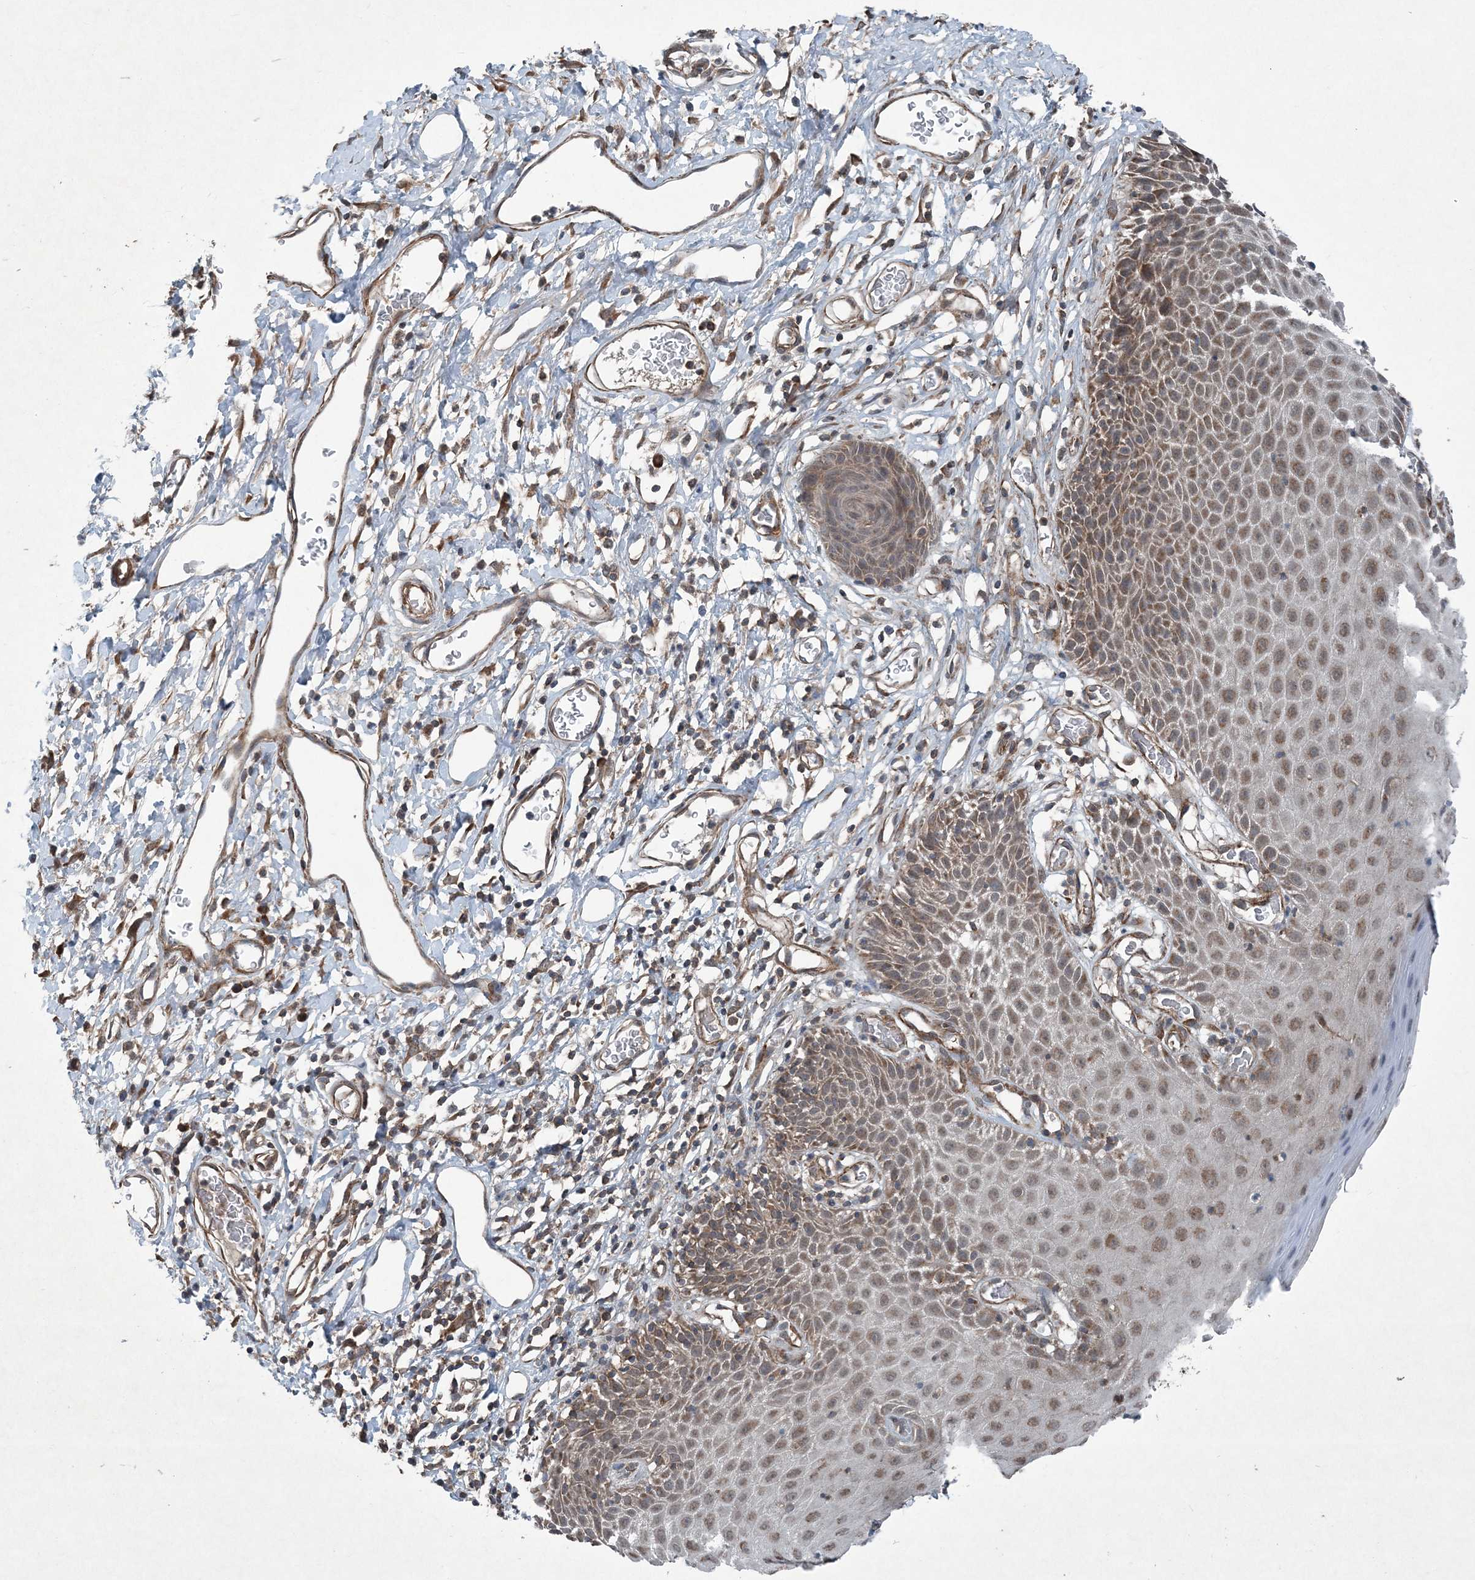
{"staining": {"intensity": "moderate", "quantity": ">75%", "location": "cytoplasmic/membranous"}, "tissue": "skin", "cell_type": "Epidermal cells", "image_type": "normal", "snomed": [{"axis": "morphology", "description": "Normal tissue, NOS"}, {"axis": "topography", "description": "Vulva"}], "caption": "Immunohistochemical staining of benign human skin reveals >75% levels of moderate cytoplasmic/membranous protein expression in approximately >75% of epidermal cells.", "gene": "NDUFA2", "patient": {"sex": "female", "age": 68}}